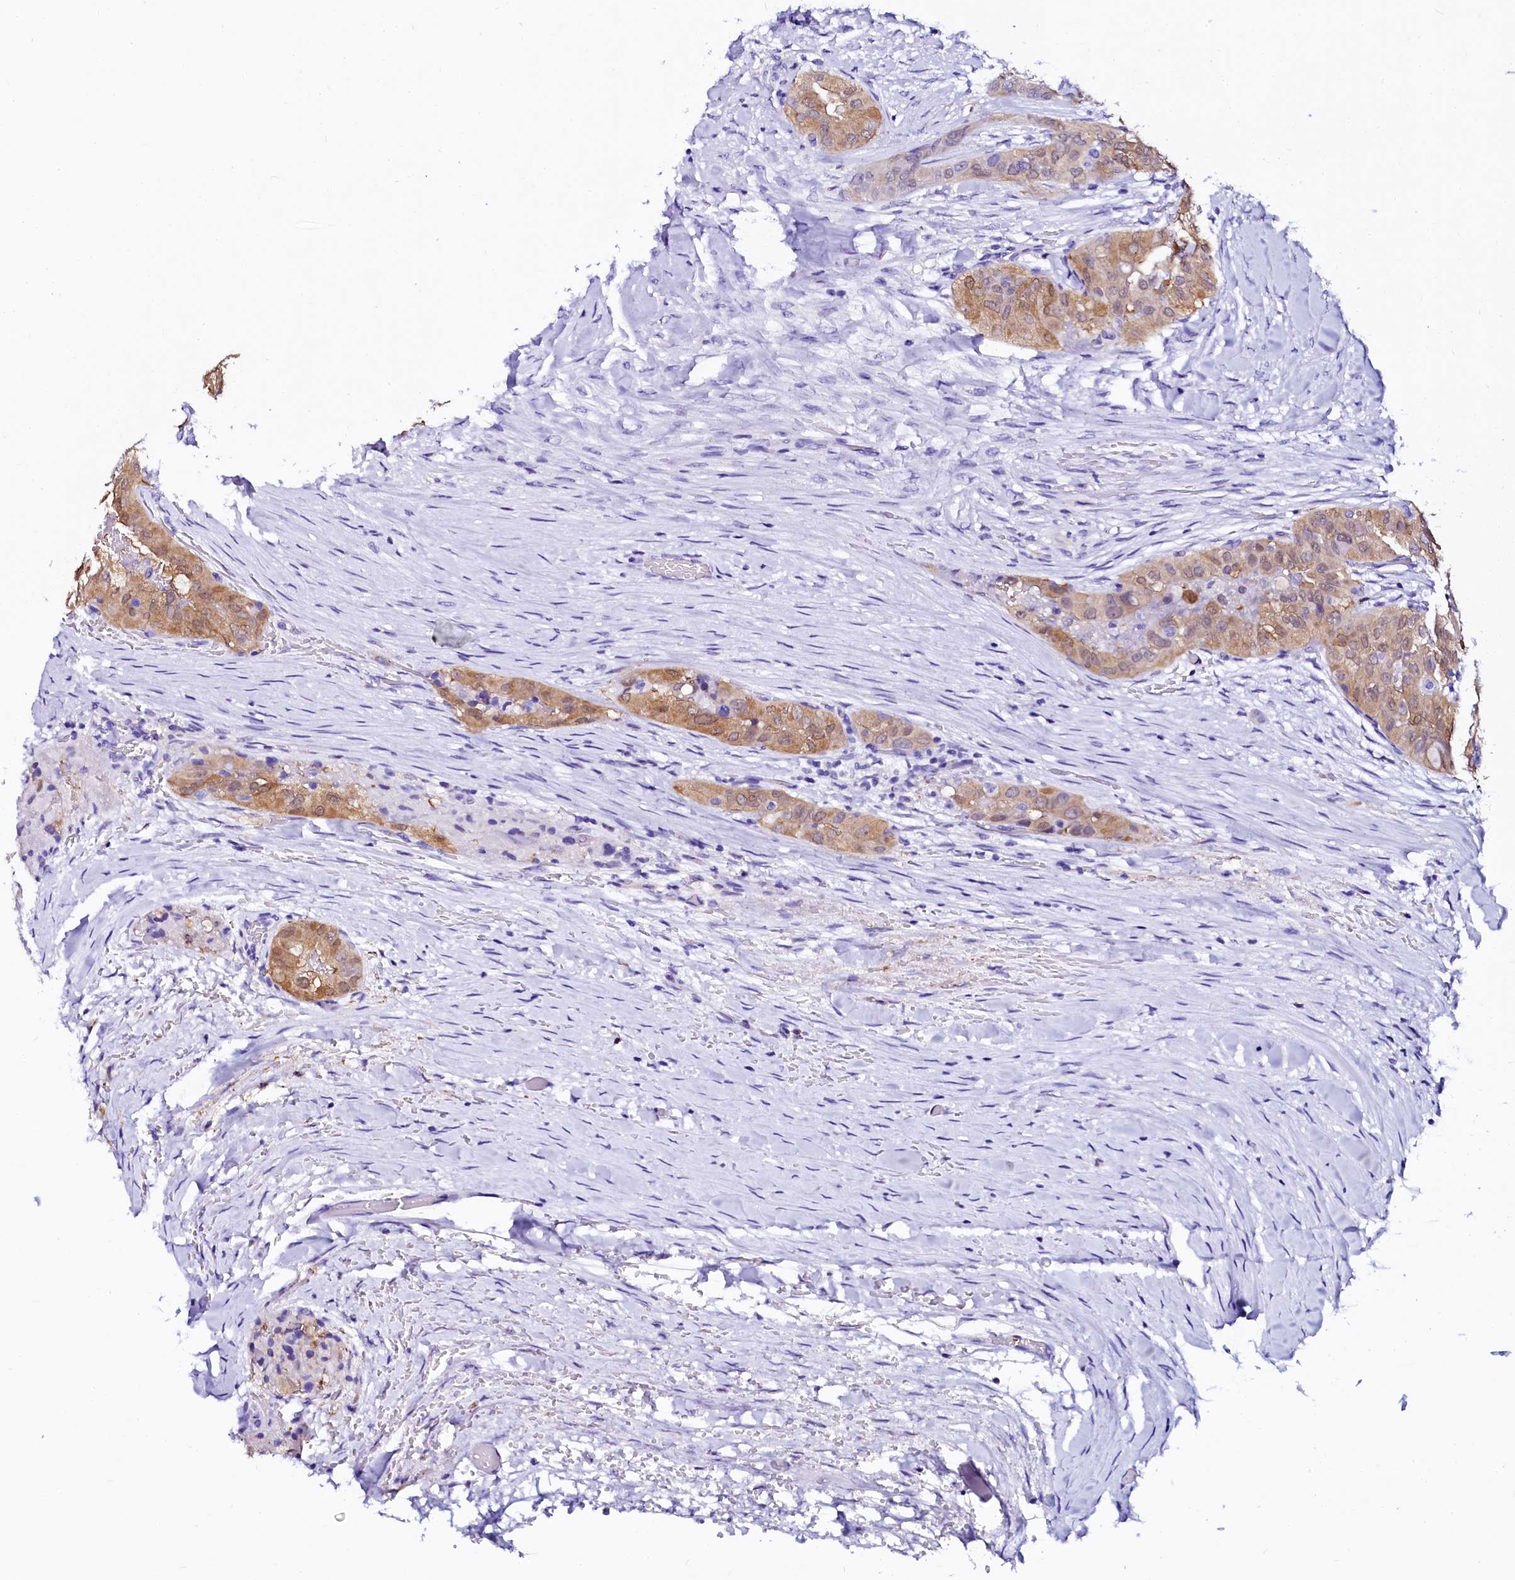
{"staining": {"intensity": "moderate", "quantity": "25%-75%", "location": "cytoplasmic/membranous"}, "tissue": "thyroid cancer", "cell_type": "Tumor cells", "image_type": "cancer", "snomed": [{"axis": "morphology", "description": "Papillary adenocarcinoma, NOS"}, {"axis": "topography", "description": "Thyroid gland"}], "caption": "Moderate cytoplasmic/membranous protein positivity is identified in approximately 25%-75% of tumor cells in thyroid papillary adenocarcinoma. (brown staining indicates protein expression, while blue staining denotes nuclei).", "gene": "SORD", "patient": {"sex": "female", "age": 59}}